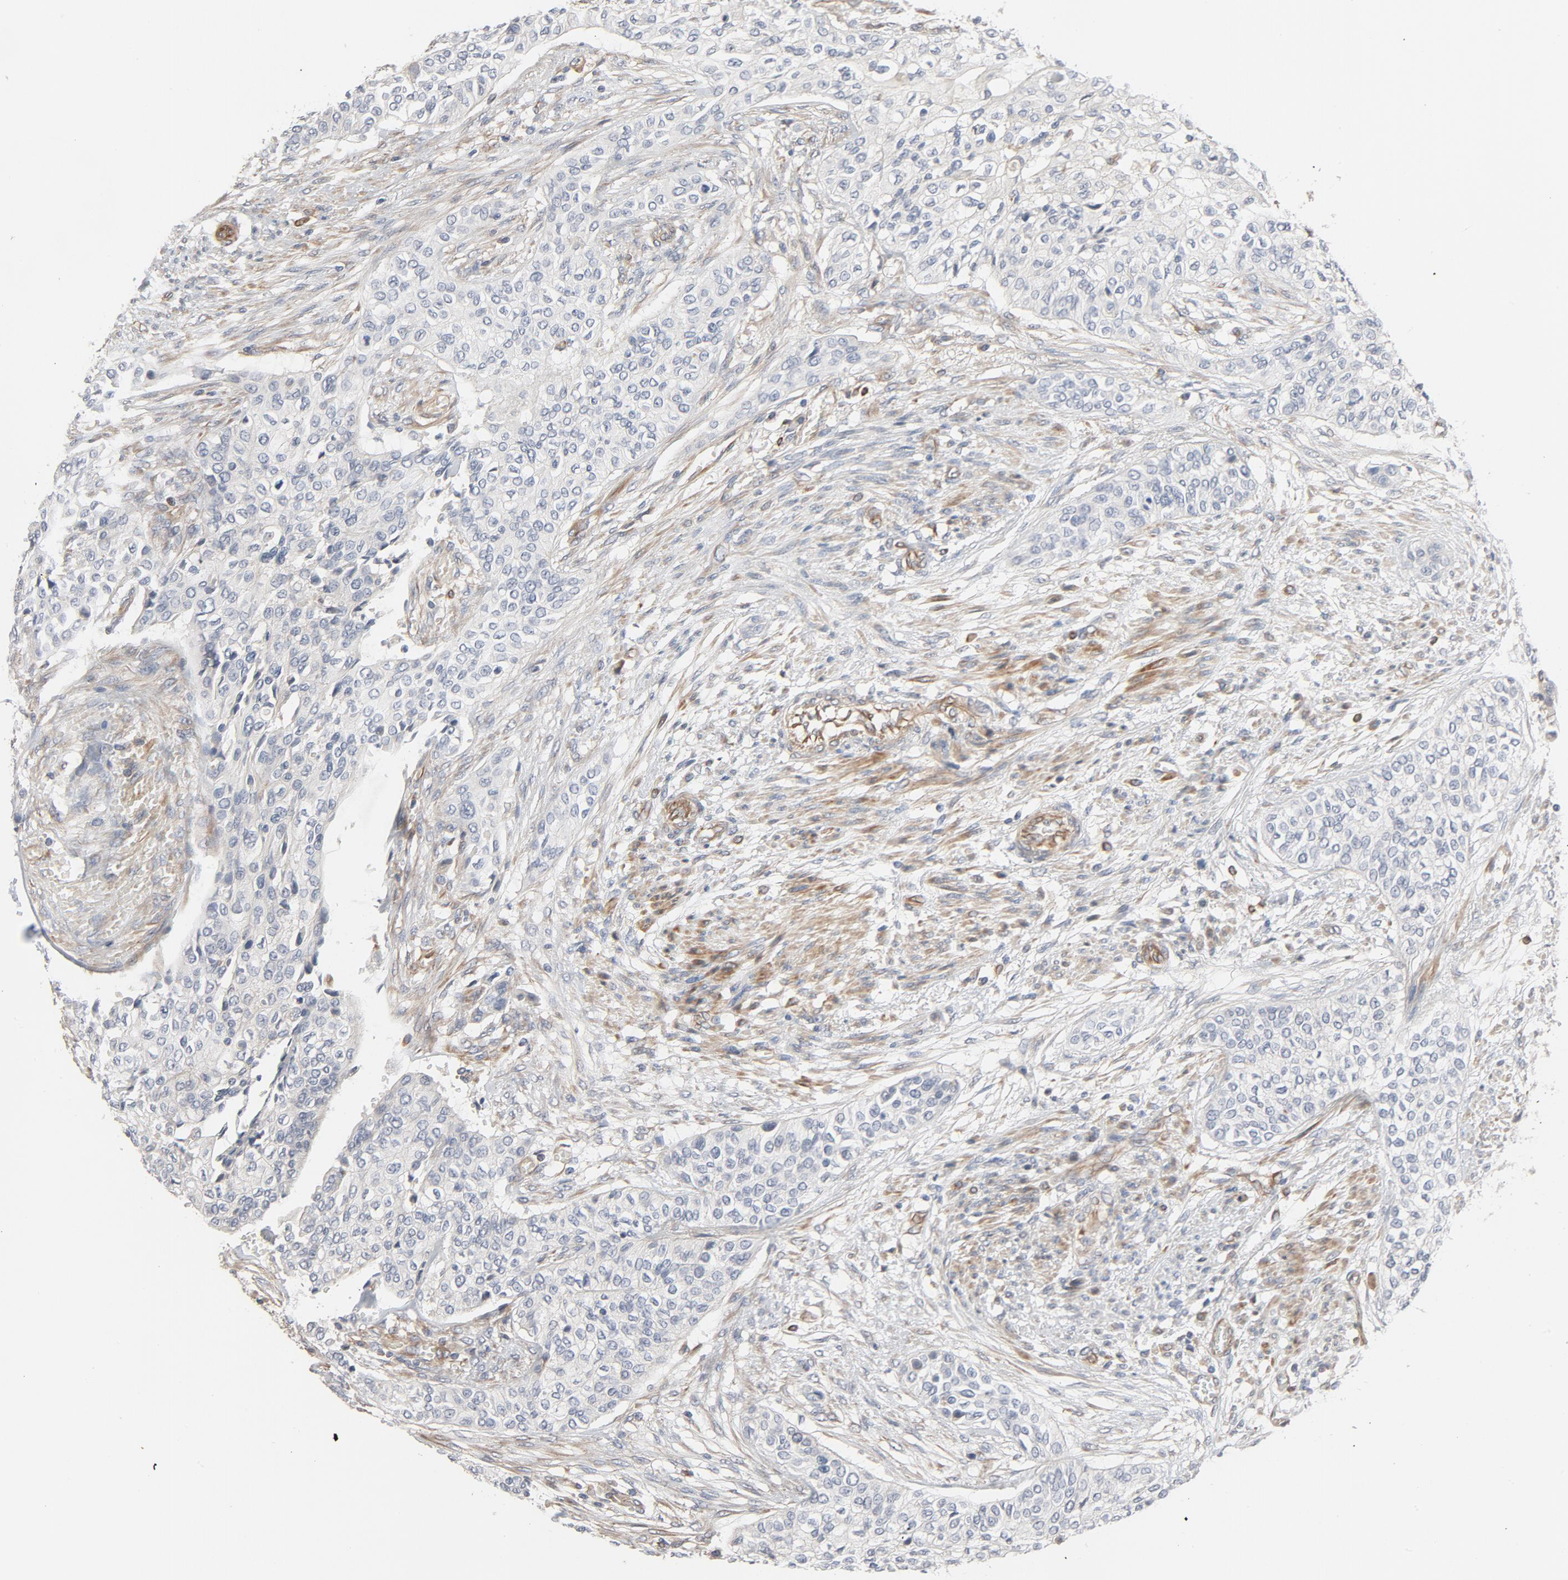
{"staining": {"intensity": "negative", "quantity": "none", "location": "none"}, "tissue": "urothelial cancer", "cell_type": "Tumor cells", "image_type": "cancer", "snomed": [{"axis": "morphology", "description": "Urothelial carcinoma, High grade"}, {"axis": "topography", "description": "Urinary bladder"}], "caption": "The immunohistochemistry (IHC) histopathology image has no significant staining in tumor cells of urothelial cancer tissue.", "gene": "TRIOBP", "patient": {"sex": "male", "age": 74}}